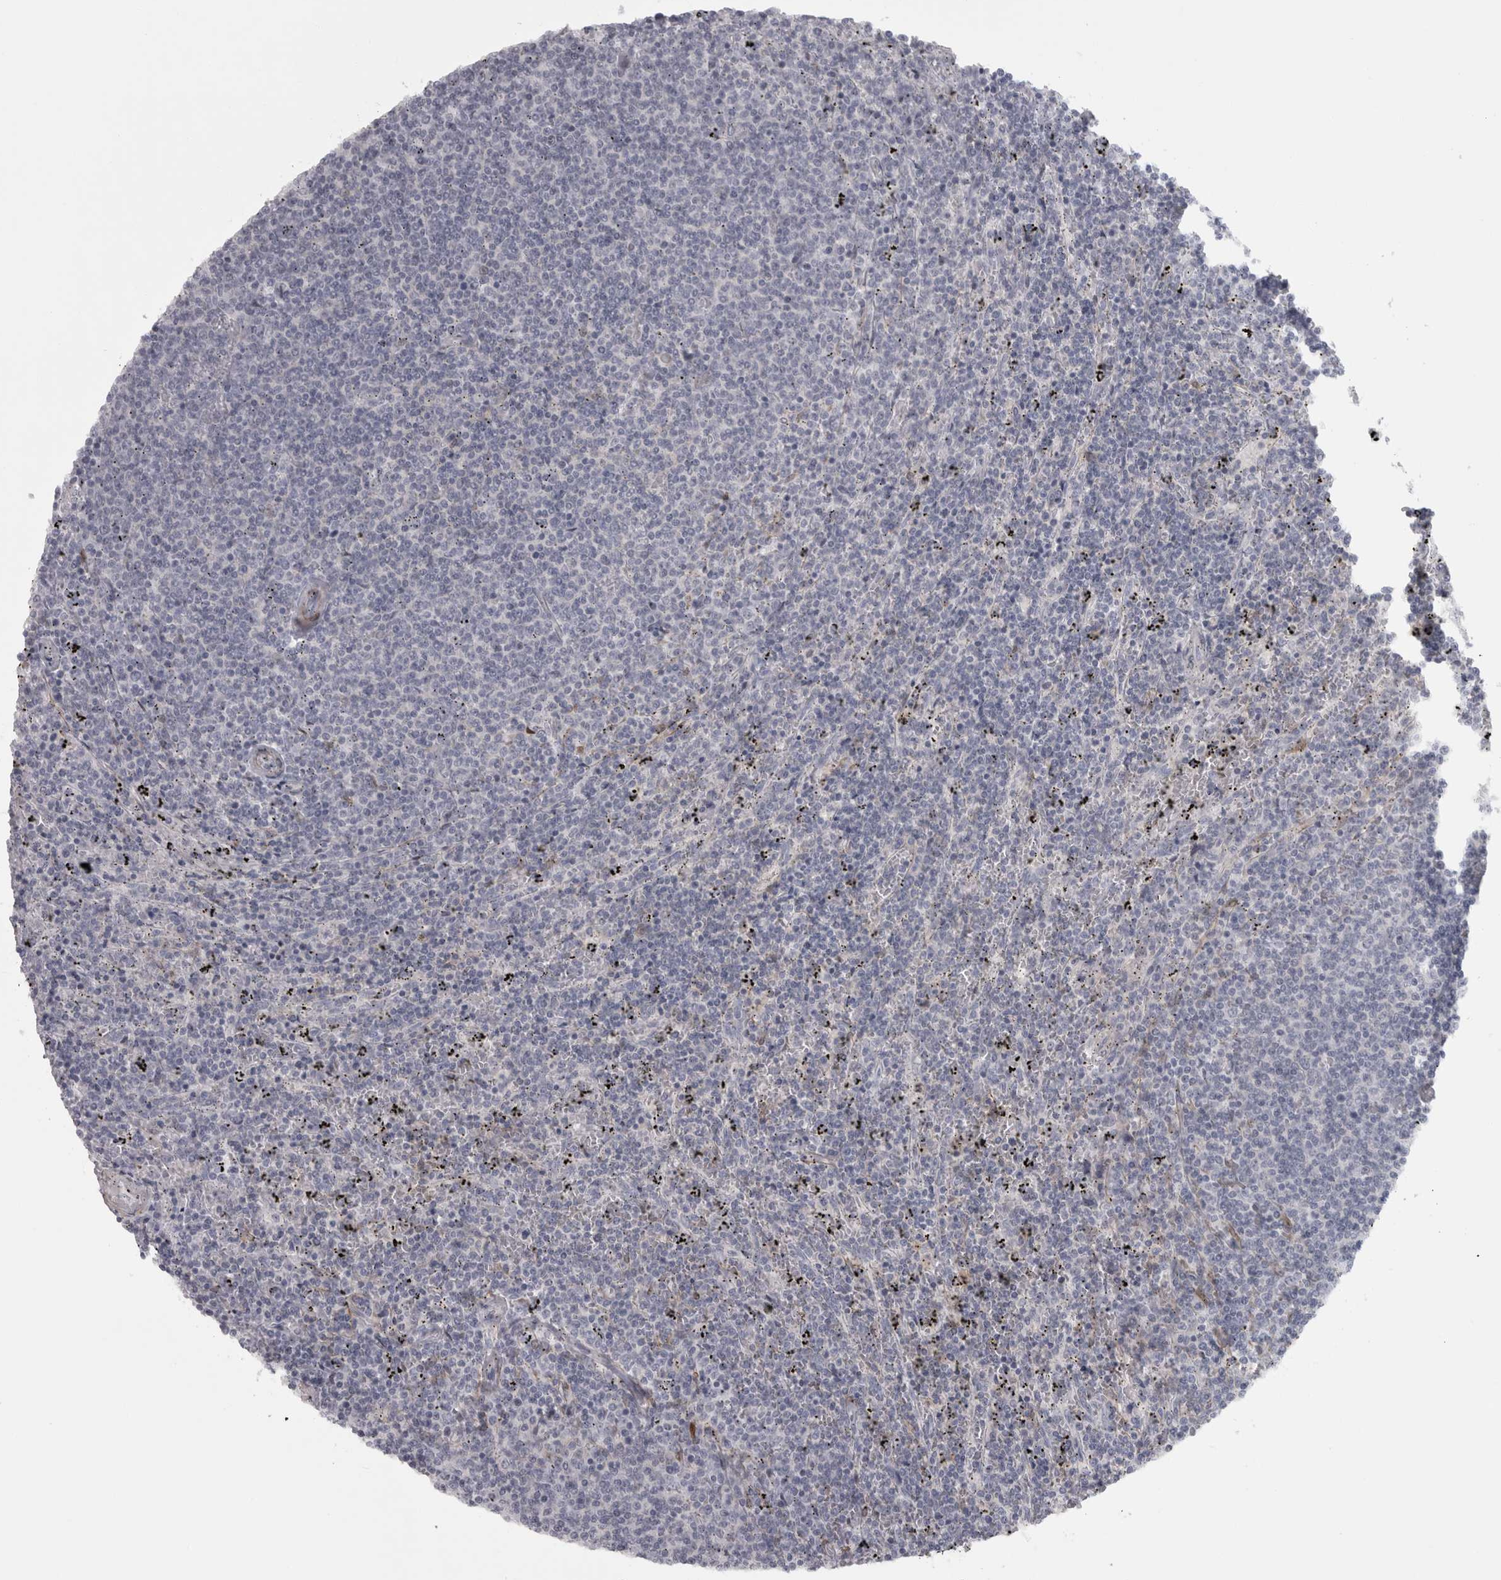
{"staining": {"intensity": "negative", "quantity": "none", "location": "none"}, "tissue": "lymphoma", "cell_type": "Tumor cells", "image_type": "cancer", "snomed": [{"axis": "morphology", "description": "Malignant lymphoma, non-Hodgkin's type, Low grade"}, {"axis": "topography", "description": "Spleen"}], "caption": "Tumor cells show no significant positivity in lymphoma.", "gene": "PPP1R12B", "patient": {"sex": "female", "age": 50}}